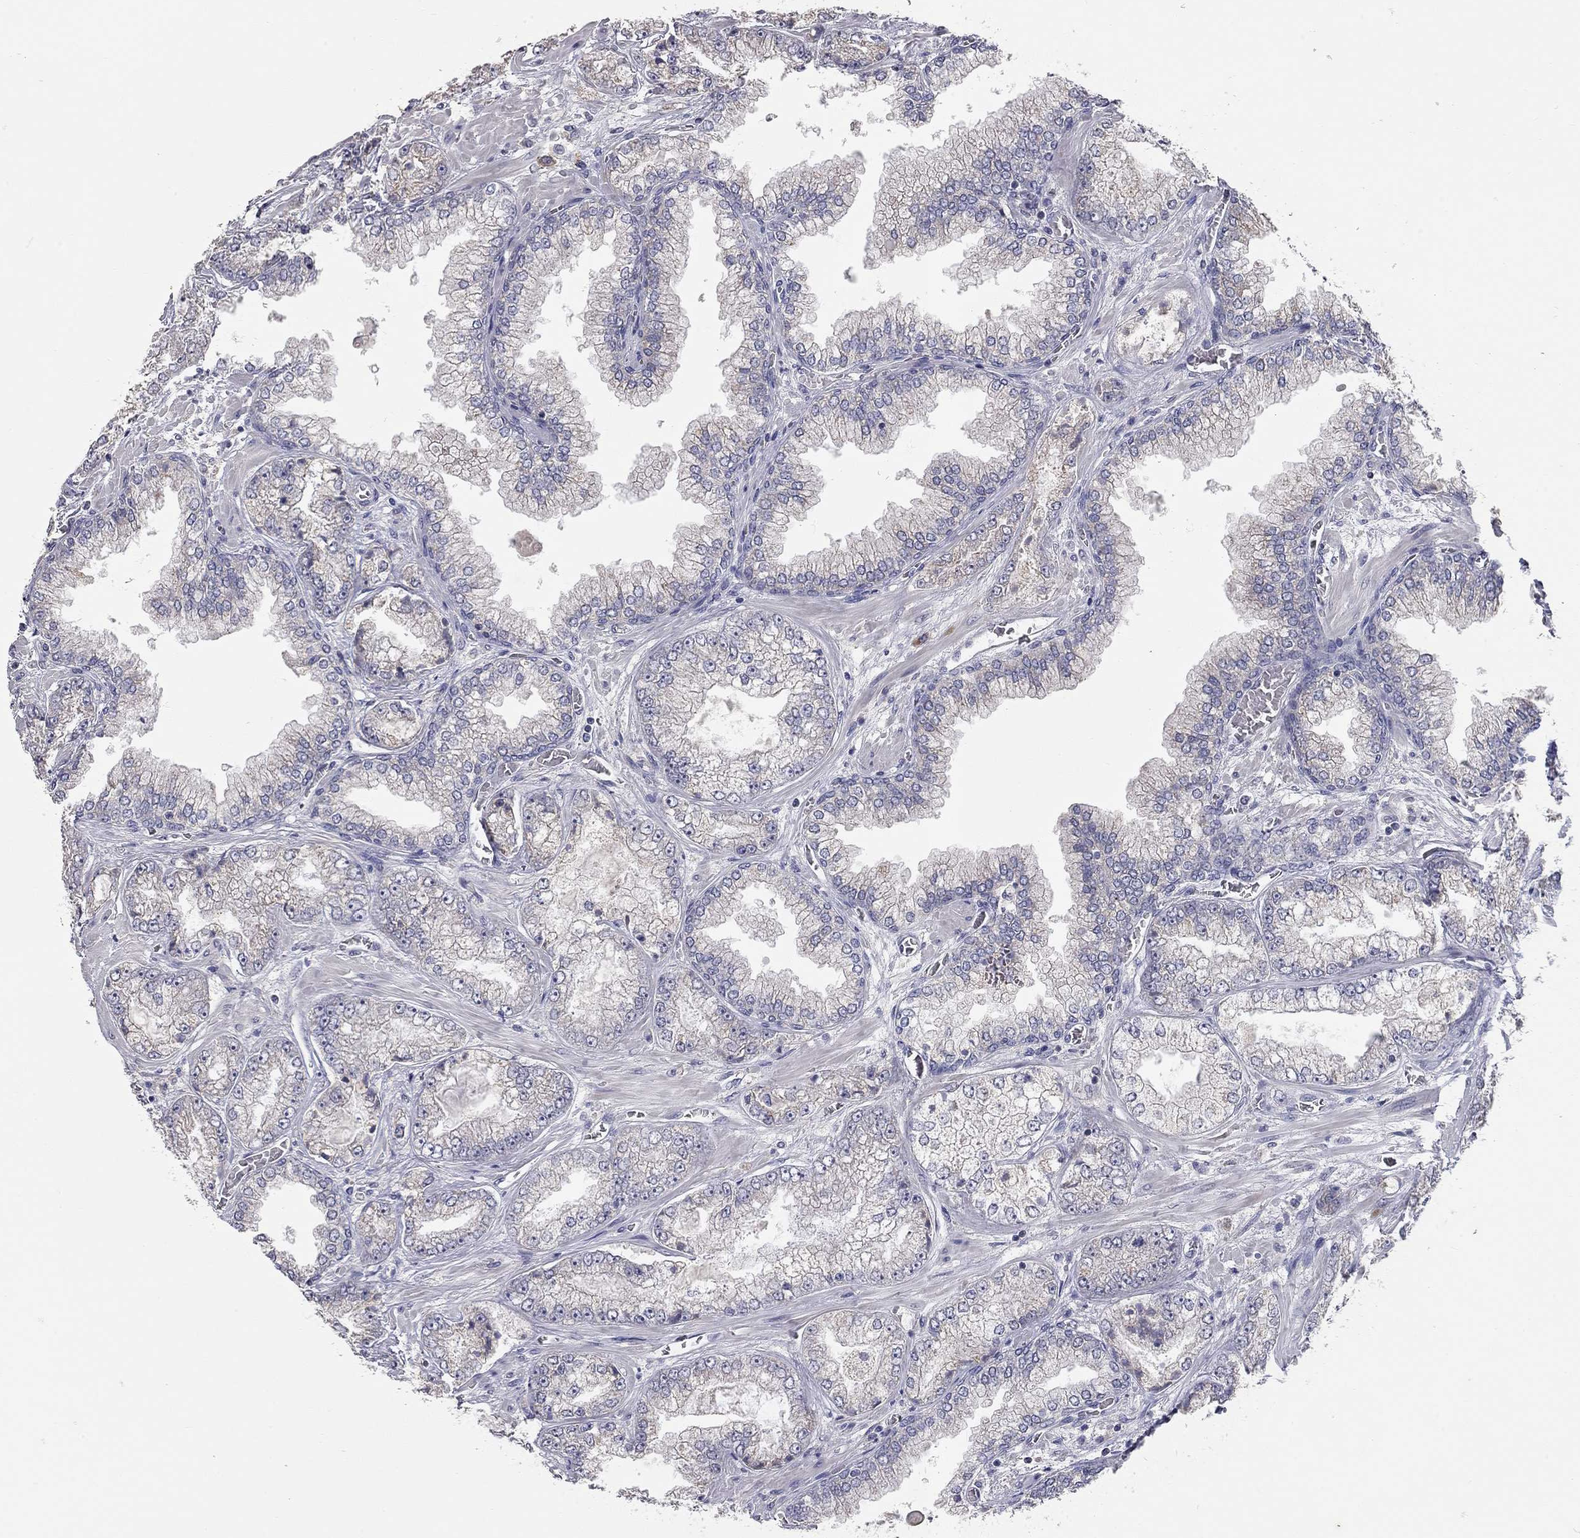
{"staining": {"intensity": "negative", "quantity": "none", "location": "none"}, "tissue": "prostate cancer", "cell_type": "Tumor cells", "image_type": "cancer", "snomed": [{"axis": "morphology", "description": "Adenocarcinoma, Low grade"}, {"axis": "topography", "description": "Prostate"}], "caption": "Tumor cells show no significant positivity in prostate cancer.", "gene": "XAGE2", "patient": {"sex": "male", "age": 57}}